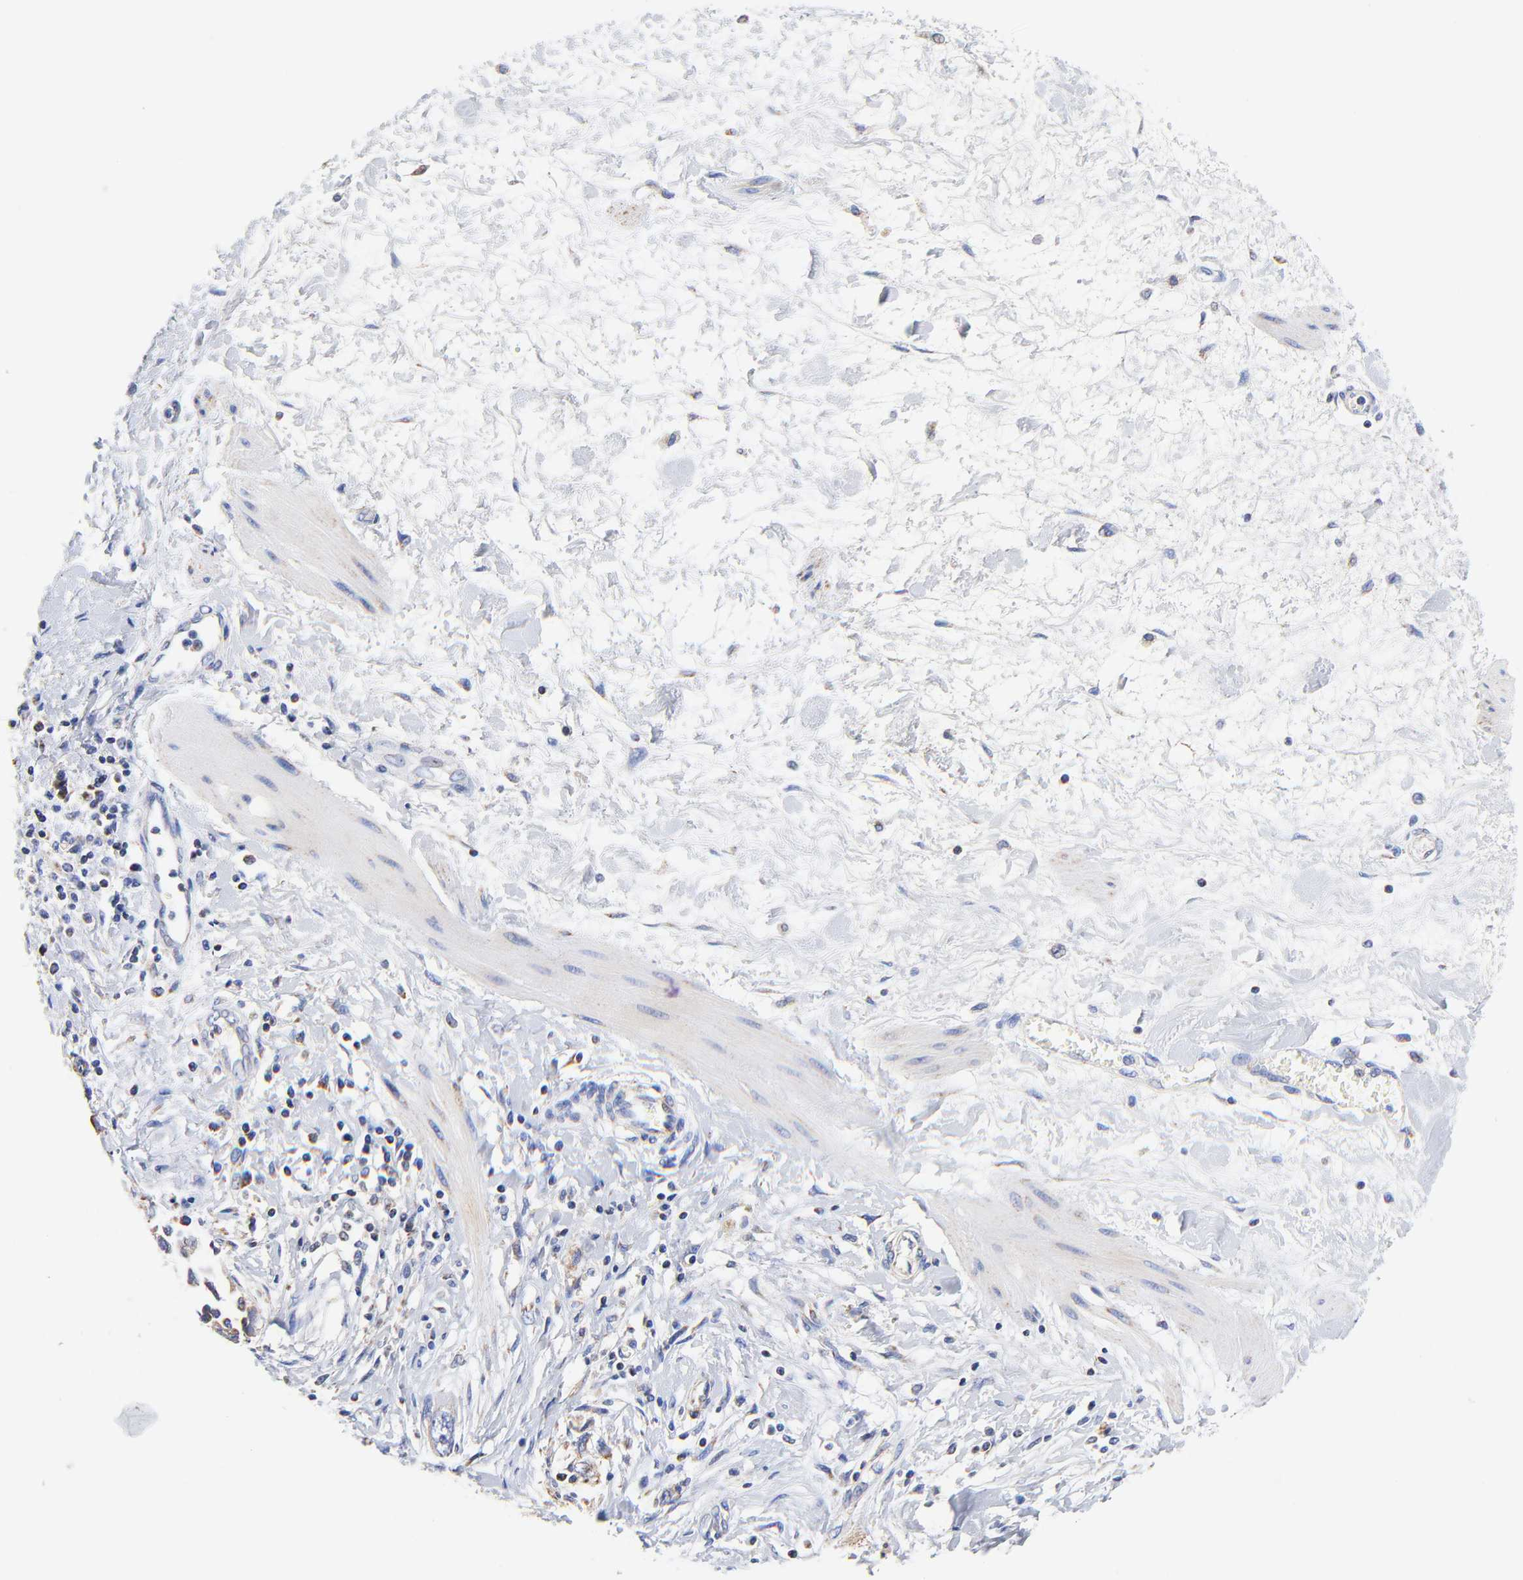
{"staining": {"intensity": "moderate", "quantity": "25%-75%", "location": "cytoplasmic/membranous"}, "tissue": "ovarian cancer", "cell_type": "Tumor cells", "image_type": "cancer", "snomed": [{"axis": "morphology", "description": "Cystadenocarcinoma, serous, NOS"}, {"axis": "topography", "description": "Ovary"}], "caption": "This is an image of IHC staining of ovarian serous cystadenocarcinoma, which shows moderate staining in the cytoplasmic/membranous of tumor cells.", "gene": "ATP5F1D", "patient": {"sex": "female", "age": 63}}